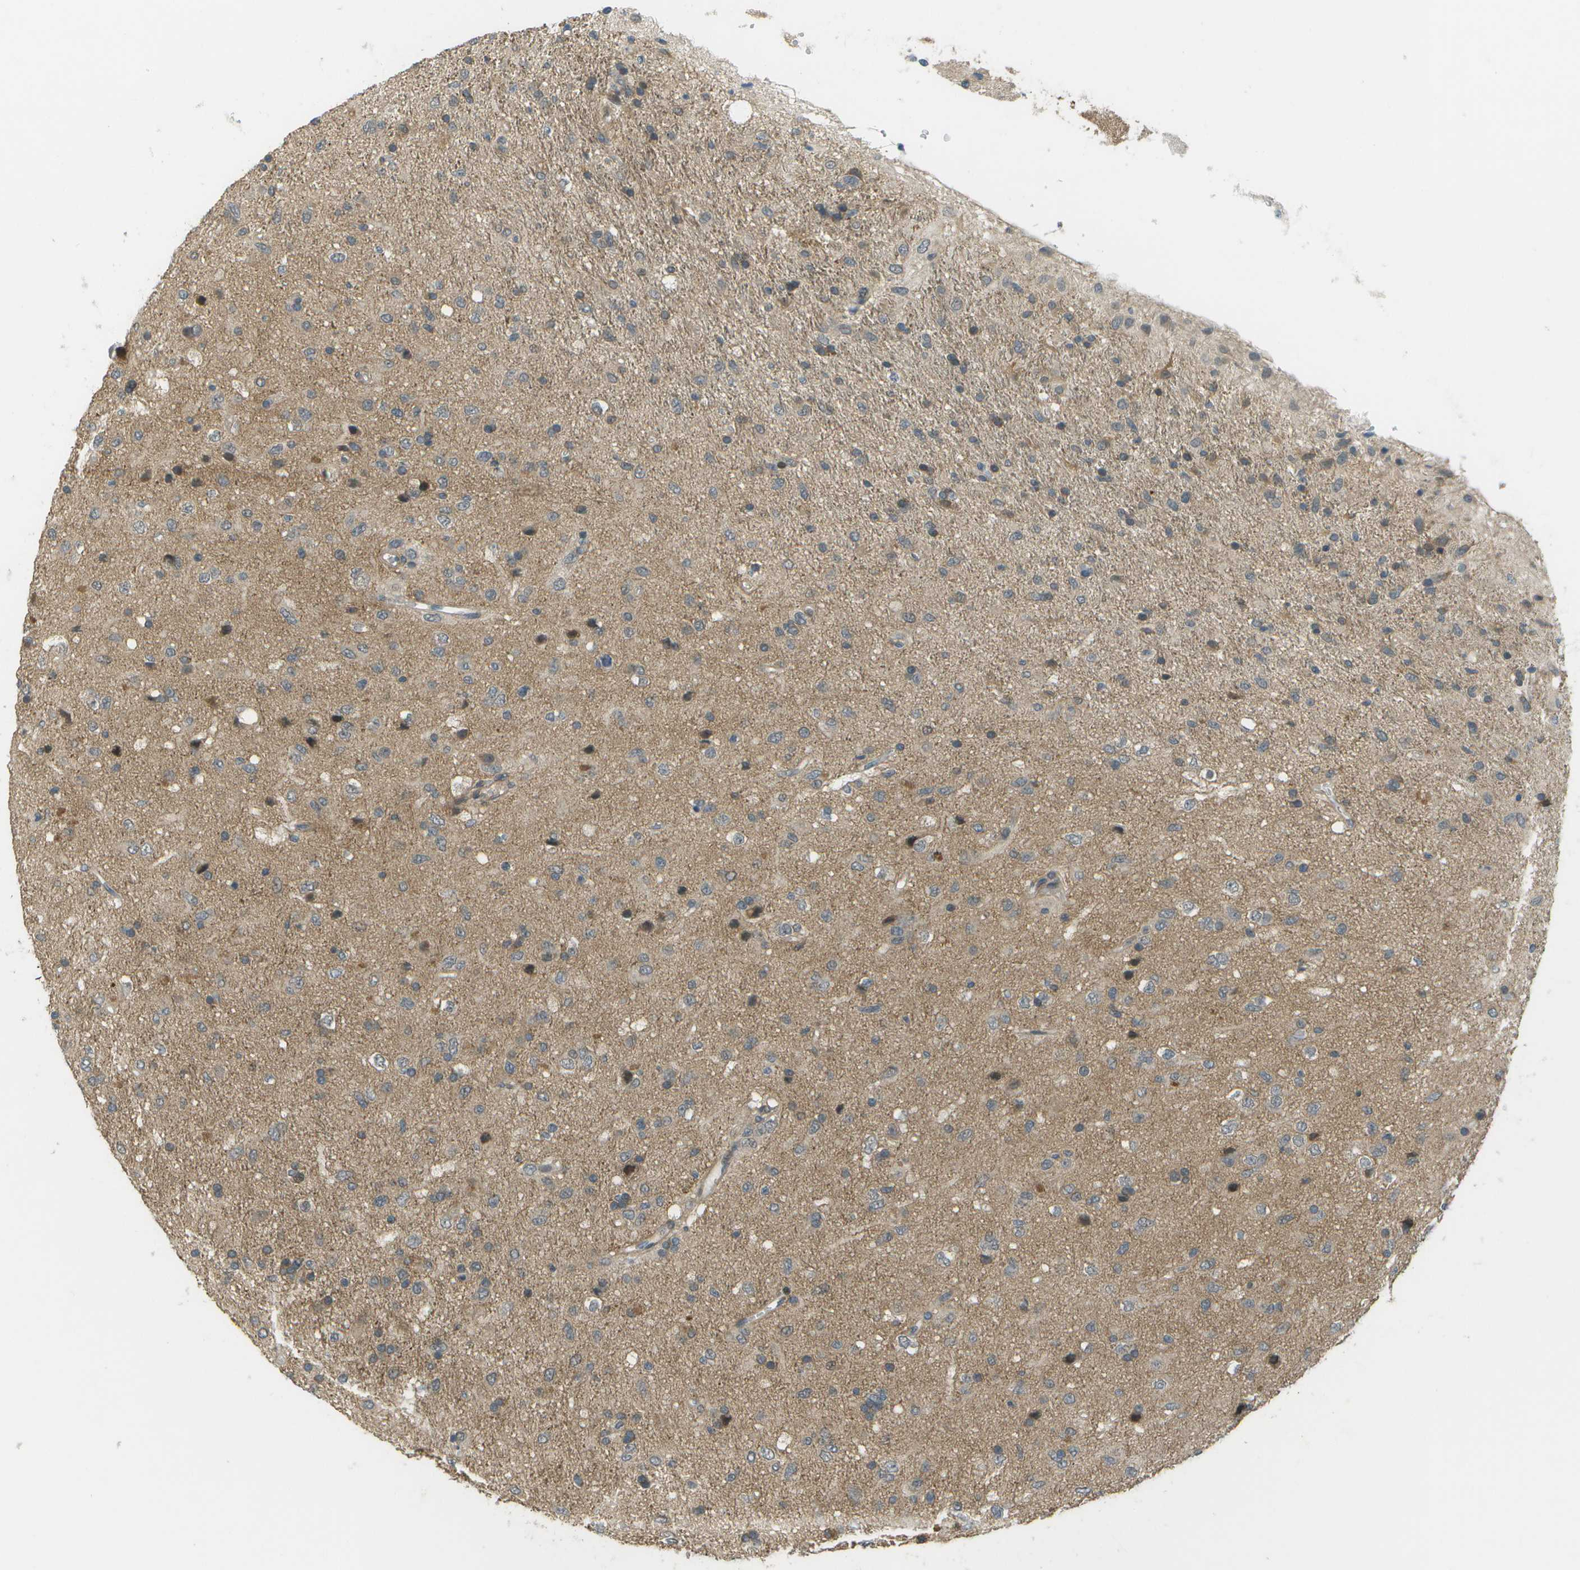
{"staining": {"intensity": "moderate", "quantity": "<25%", "location": "cytoplasmic/membranous"}, "tissue": "glioma", "cell_type": "Tumor cells", "image_type": "cancer", "snomed": [{"axis": "morphology", "description": "Glioma, malignant, Low grade"}, {"axis": "topography", "description": "Brain"}], "caption": "The immunohistochemical stain labels moderate cytoplasmic/membranous staining in tumor cells of glioma tissue. The staining was performed using DAB, with brown indicating positive protein expression. Nuclei are stained blue with hematoxylin.", "gene": "WNK2", "patient": {"sex": "male", "age": 77}}